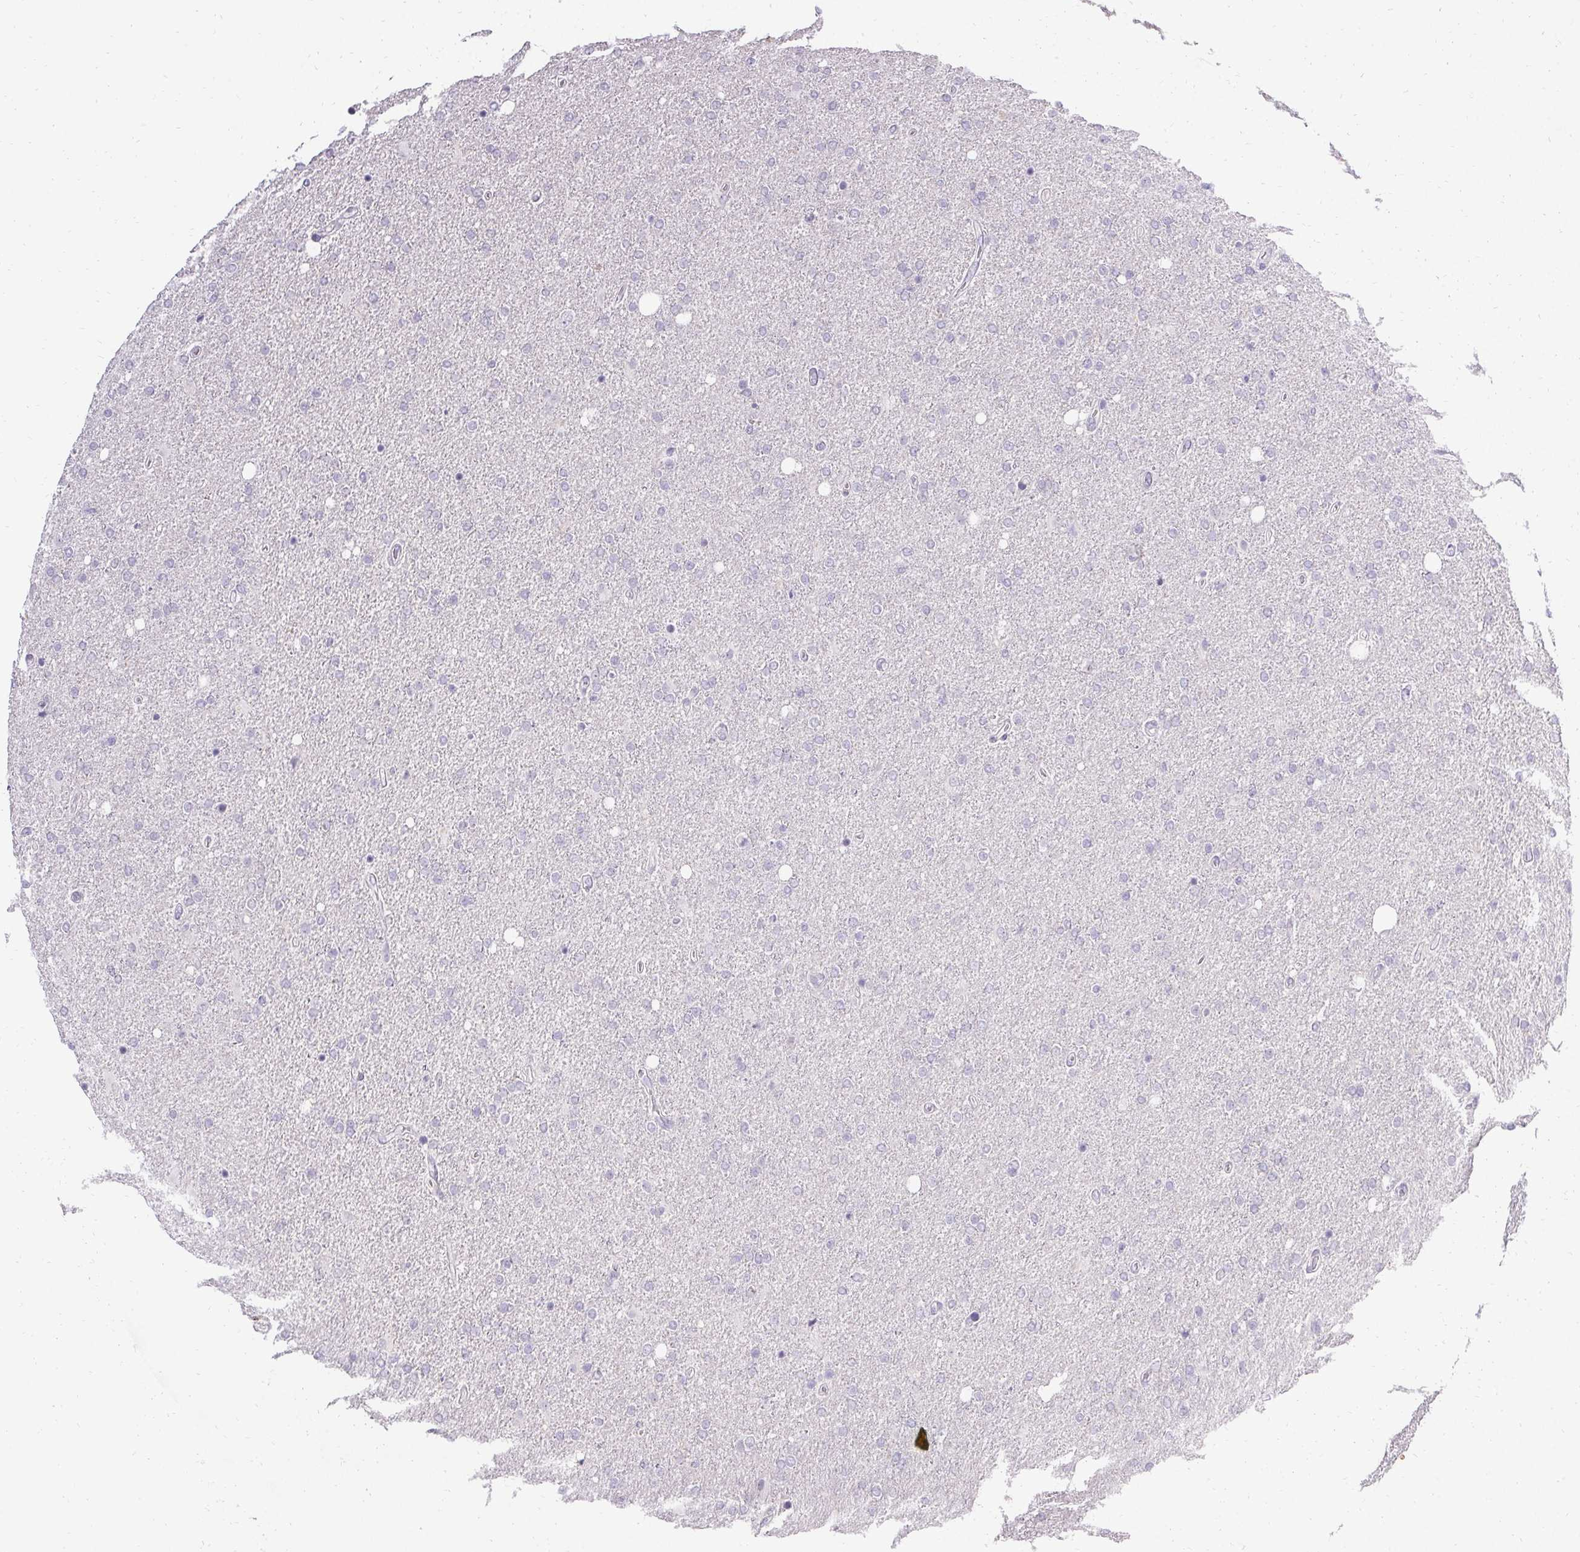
{"staining": {"intensity": "negative", "quantity": "none", "location": "none"}, "tissue": "glioma", "cell_type": "Tumor cells", "image_type": "cancer", "snomed": [{"axis": "morphology", "description": "Glioma, malignant, High grade"}, {"axis": "topography", "description": "Cerebral cortex"}], "caption": "Immunohistochemistry image of human malignant glioma (high-grade) stained for a protein (brown), which displays no staining in tumor cells.", "gene": "PMEL", "patient": {"sex": "male", "age": 70}}